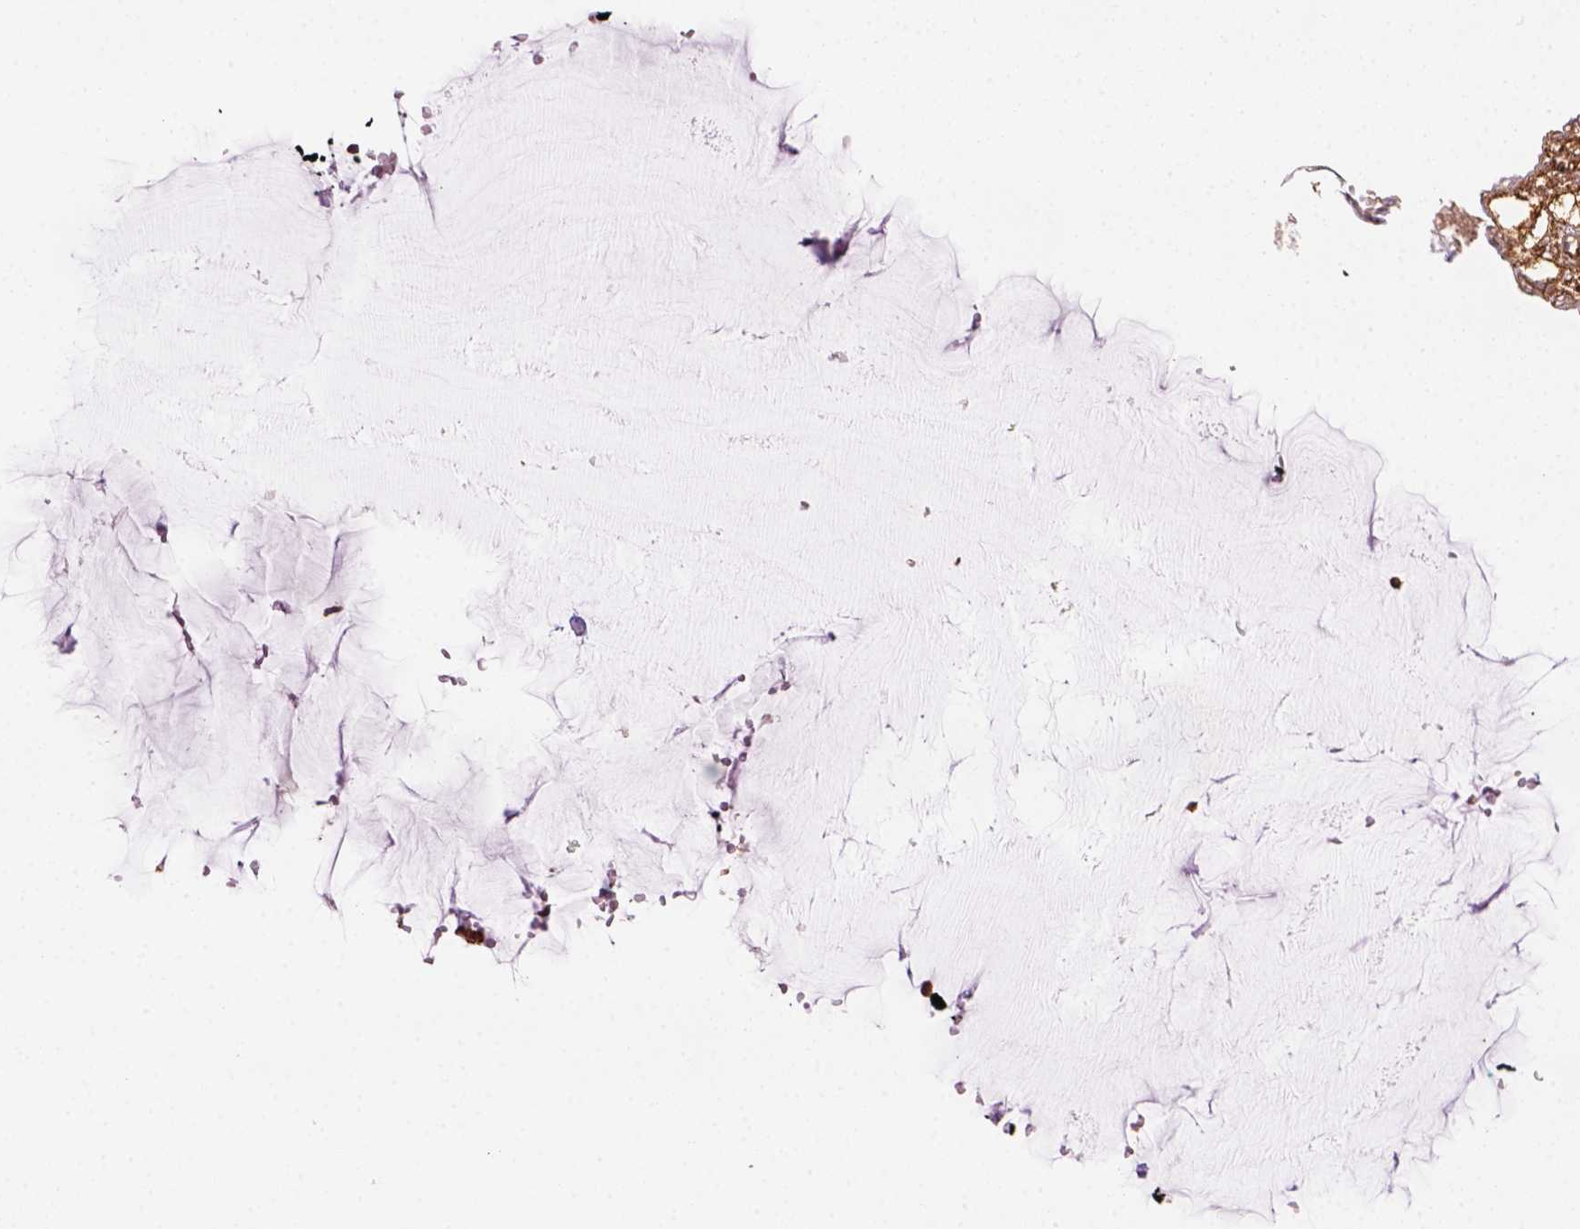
{"staining": {"intensity": "moderate", "quantity": ">75%", "location": "cytoplasmic/membranous"}, "tissue": "gallbladder", "cell_type": "Glandular cells", "image_type": "normal", "snomed": [{"axis": "morphology", "description": "Normal tissue, NOS"}, {"axis": "topography", "description": "Gallbladder"}], "caption": "The photomicrograph shows a brown stain indicating the presence of a protein in the cytoplasmic/membranous of glandular cells in gallbladder. (IHC, brightfield microscopy, high magnification).", "gene": "GPRC5D", "patient": {"sex": "female", "age": 63}}